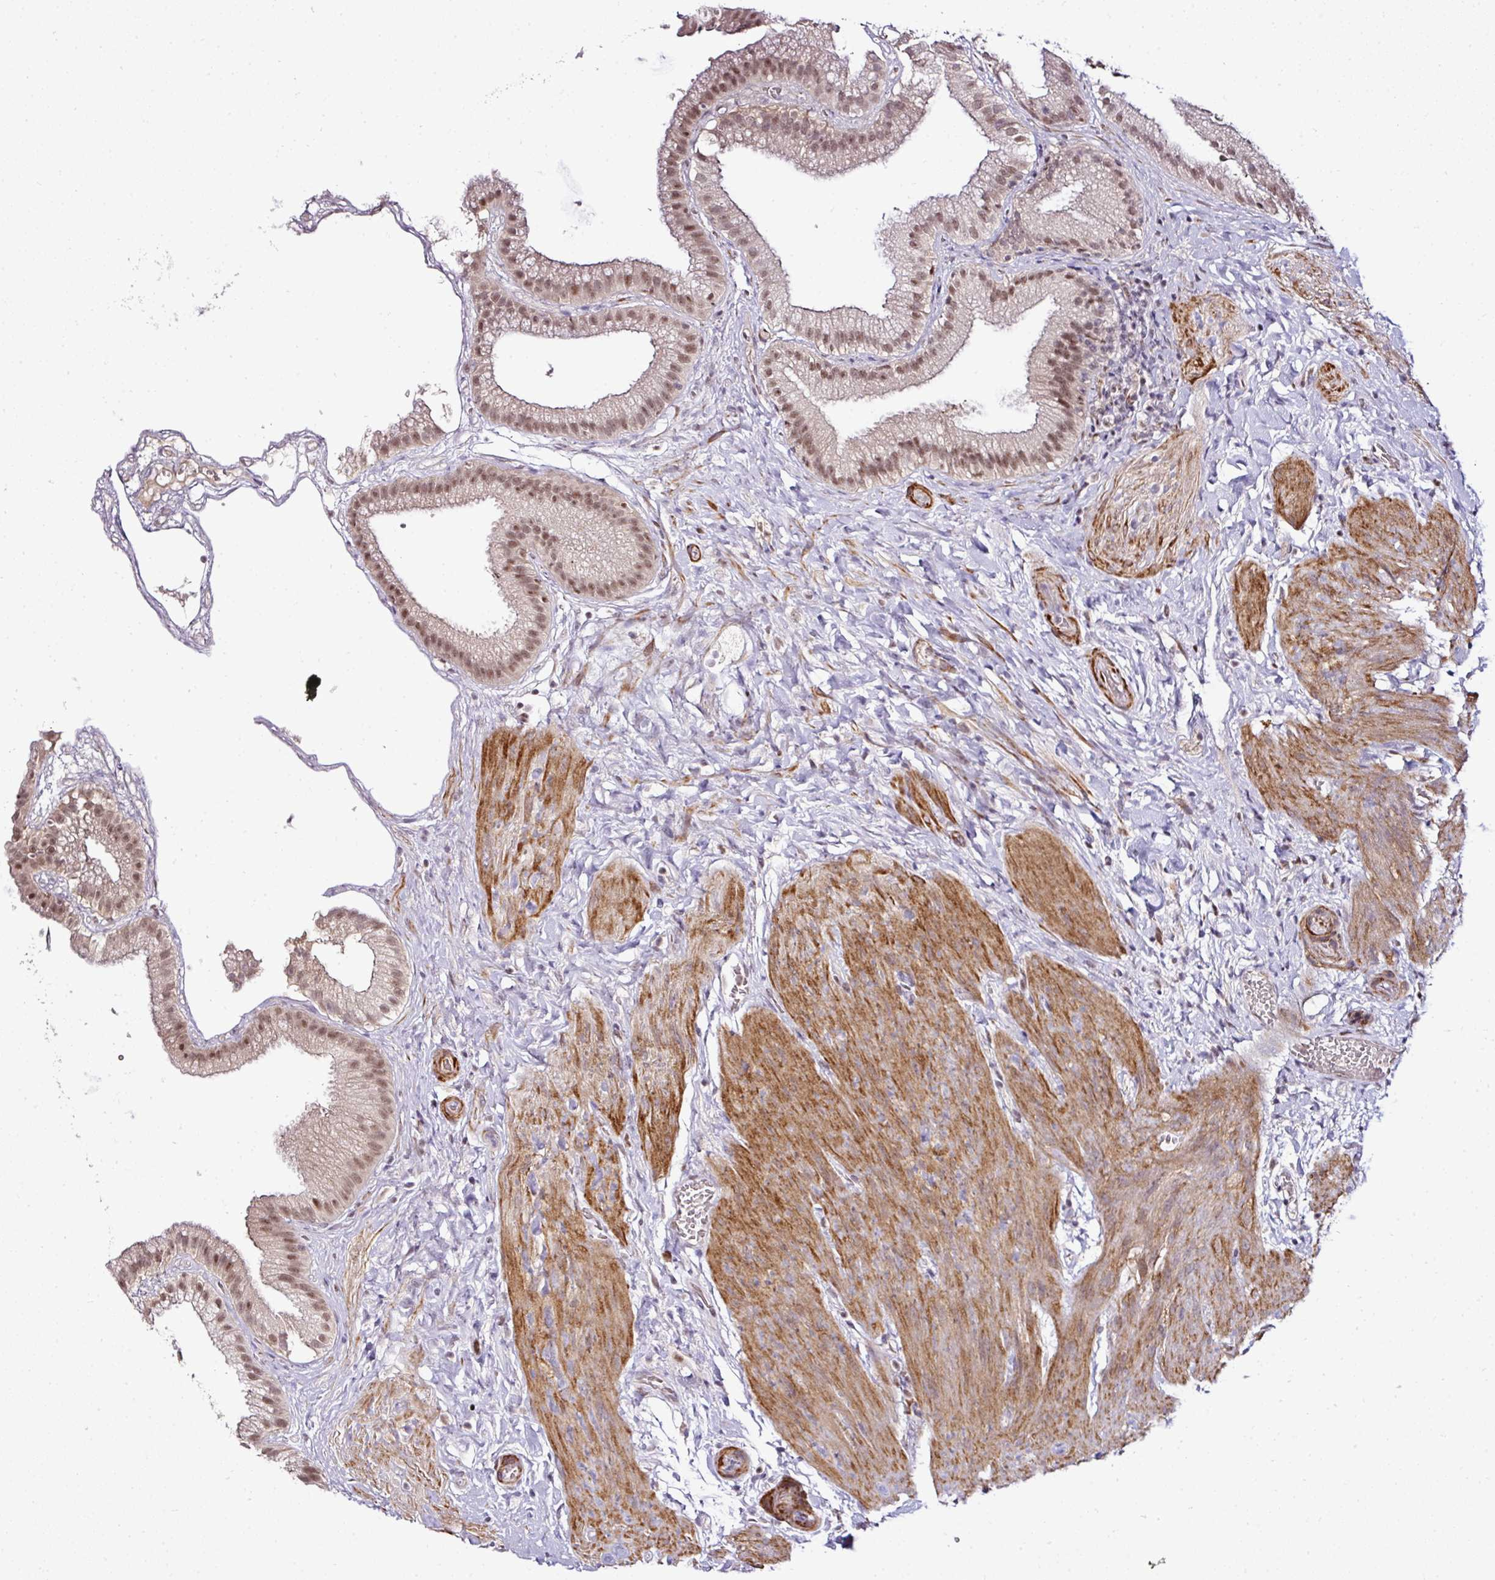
{"staining": {"intensity": "moderate", "quantity": ">75%", "location": "nuclear"}, "tissue": "gallbladder", "cell_type": "Glandular cells", "image_type": "normal", "snomed": [{"axis": "morphology", "description": "Normal tissue, NOS"}, {"axis": "topography", "description": "Gallbladder"}], "caption": "Immunohistochemistry staining of normal gallbladder, which exhibits medium levels of moderate nuclear positivity in about >75% of glandular cells indicating moderate nuclear protein positivity. The staining was performed using DAB (brown) for protein detection and nuclei were counterstained in hematoxylin (blue).", "gene": "KLF16", "patient": {"sex": "female", "age": 63}}